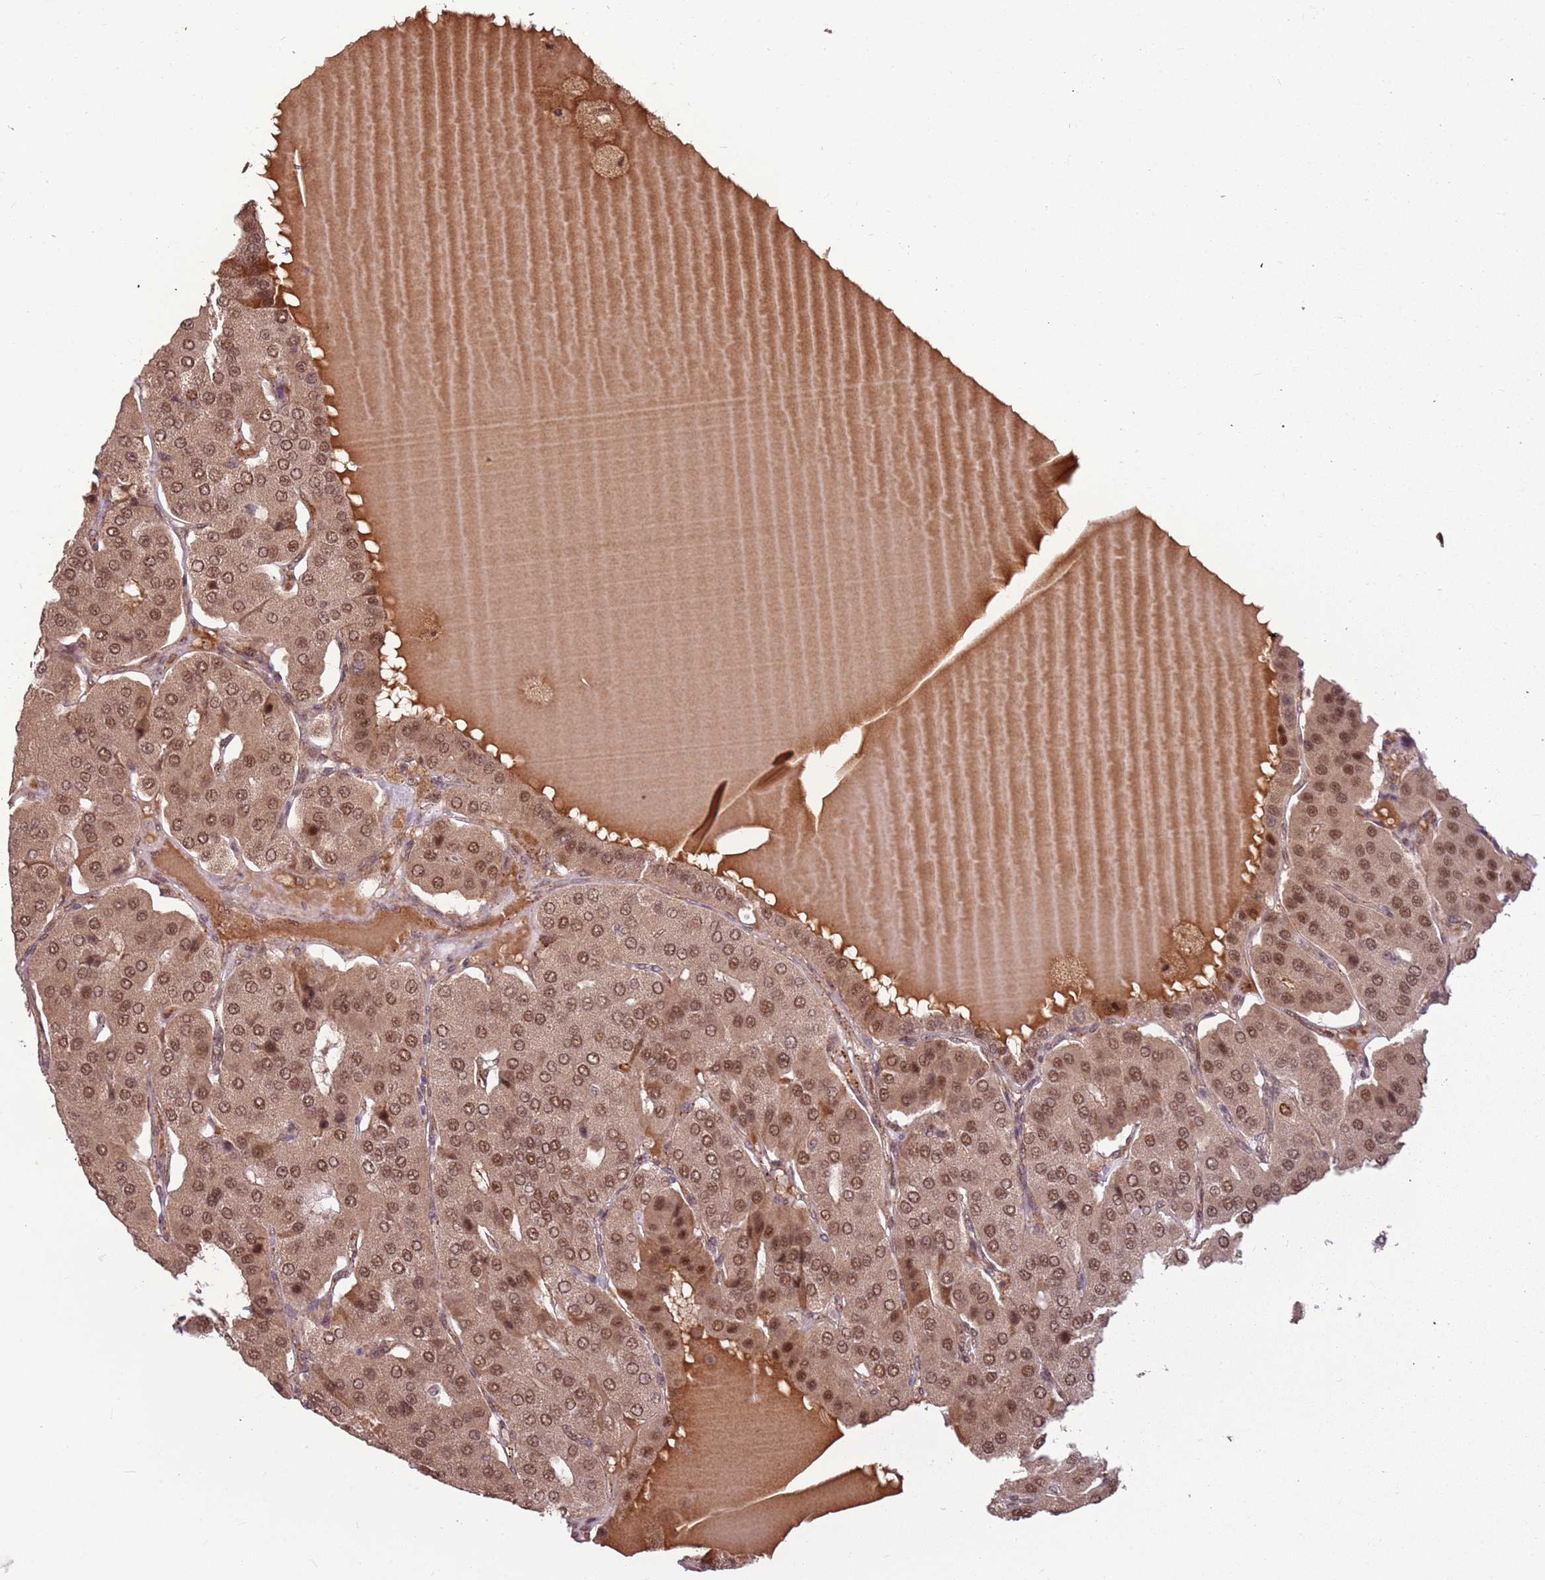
{"staining": {"intensity": "moderate", "quantity": ">75%", "location": "nuclear"}, "tissue": "parathyroid gland", "cell_type": "Glandular cells", "image_type": "normal", "snomed": [{"axis": "morphology", "description": "Normal tissue, NOS"}, {"axis": "morphology", "description": "Adenoma, NOS"}, {"axis": "topography", "description": "Parathyroid gland"}], "caption": "Glandular cells show medium levels of moderate nuclear staining in approximately >75% of cells in normal parathyroid gland.", "gene": "POLR3H", "patient": {"sex": "female", "age": 86}}